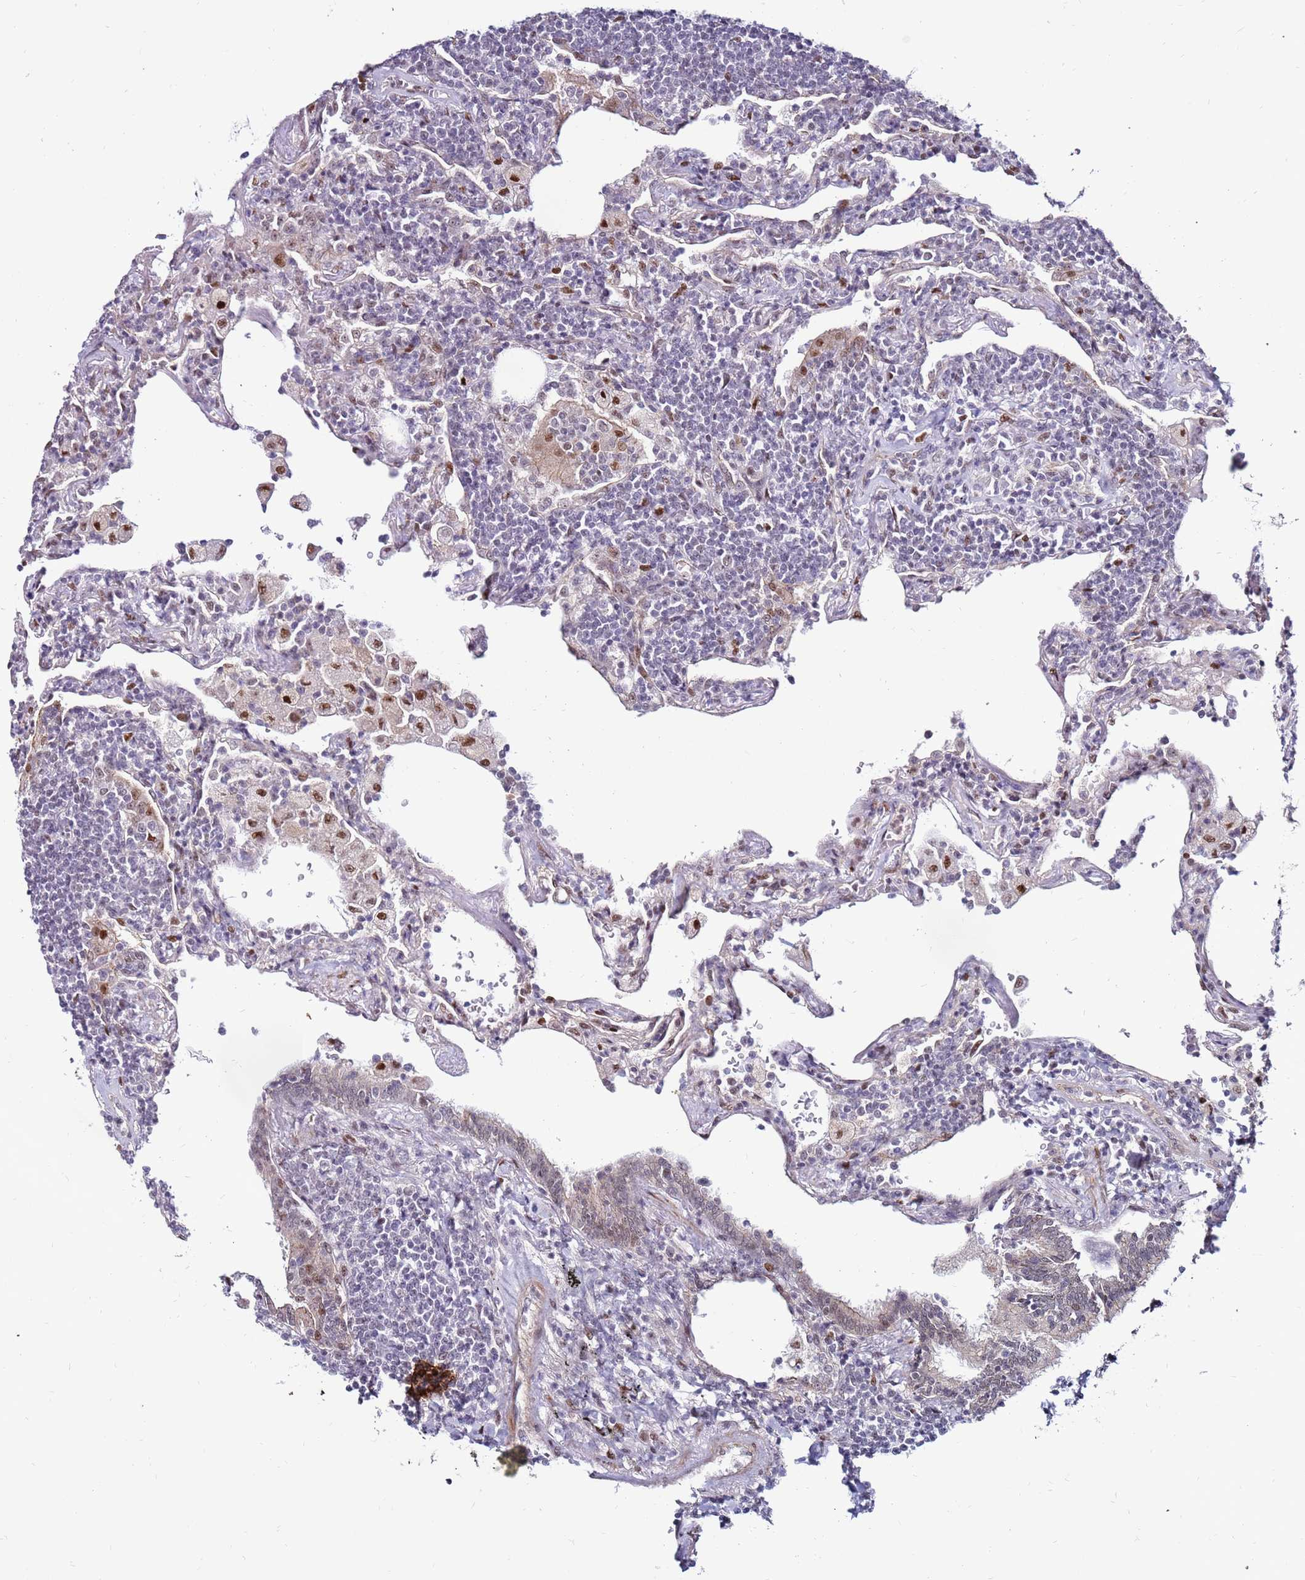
{"staining": {"intensity": "negative", "quantity": "none", "location": "none"}, "tissue": "lymphoma", "cell_type": "Tumor cells", "image_type": "cancer", "snomed": [{"axis": "morphology", "description": "Malignant lymphoma, non-Hodgkin's type, Low grade"}, {"axis": "topography", "description": "Lung"}], "caption": "Immunohistochemistry (IHC) micrograph of neoplastic tissue: low-grade malignant lymphoma, non-Hodgkin's type stained with DAB (3,3'-diaminobenzidine) exhibits no significant protein staining in tumor cells. Nuclei are stained in blue.", "gene": "KPNA4", "patient": {"sex": "female", "age": 71}}